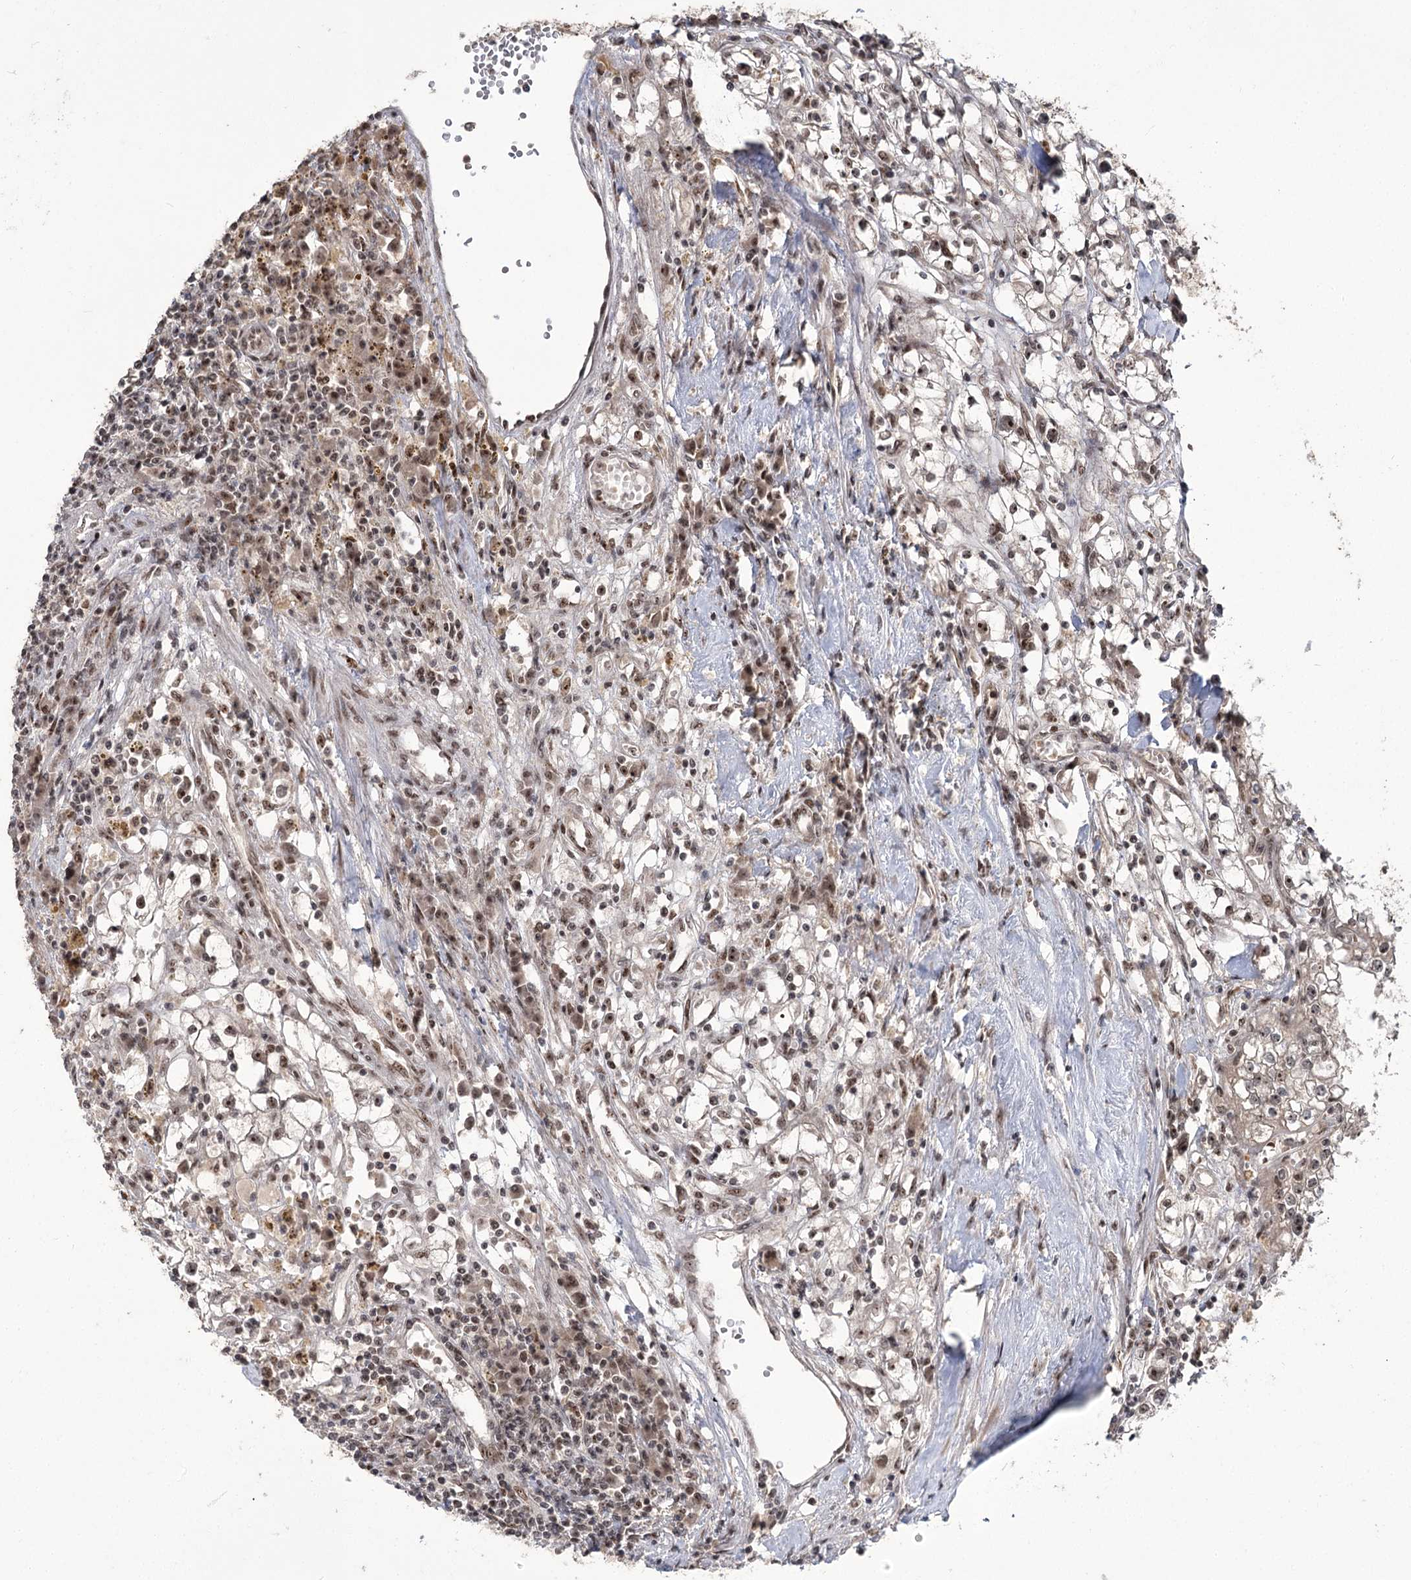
{"staining": {"intensity": "moderate", "quantity": "25%-75%", "location": "nuclear"}, "tissue": "renal cancer", "cell_type": "Tumor cells", "image_type": "cancer", "snomed": [{"axis": "morphology", "description": "Adenocarcinoma, NOS"}, {"axis": "topography", "description": "Kidney"}], "caption": "Immunohistochemistry micrograph of human adenocarcinoma (renal) stained for a protein (brown), which demonstrates medium levels of moderate nuclear expression in about 25%-75% of tumor cells.", "gene": "ERCC3", "patient": {"sex": "male", "age": 56}}